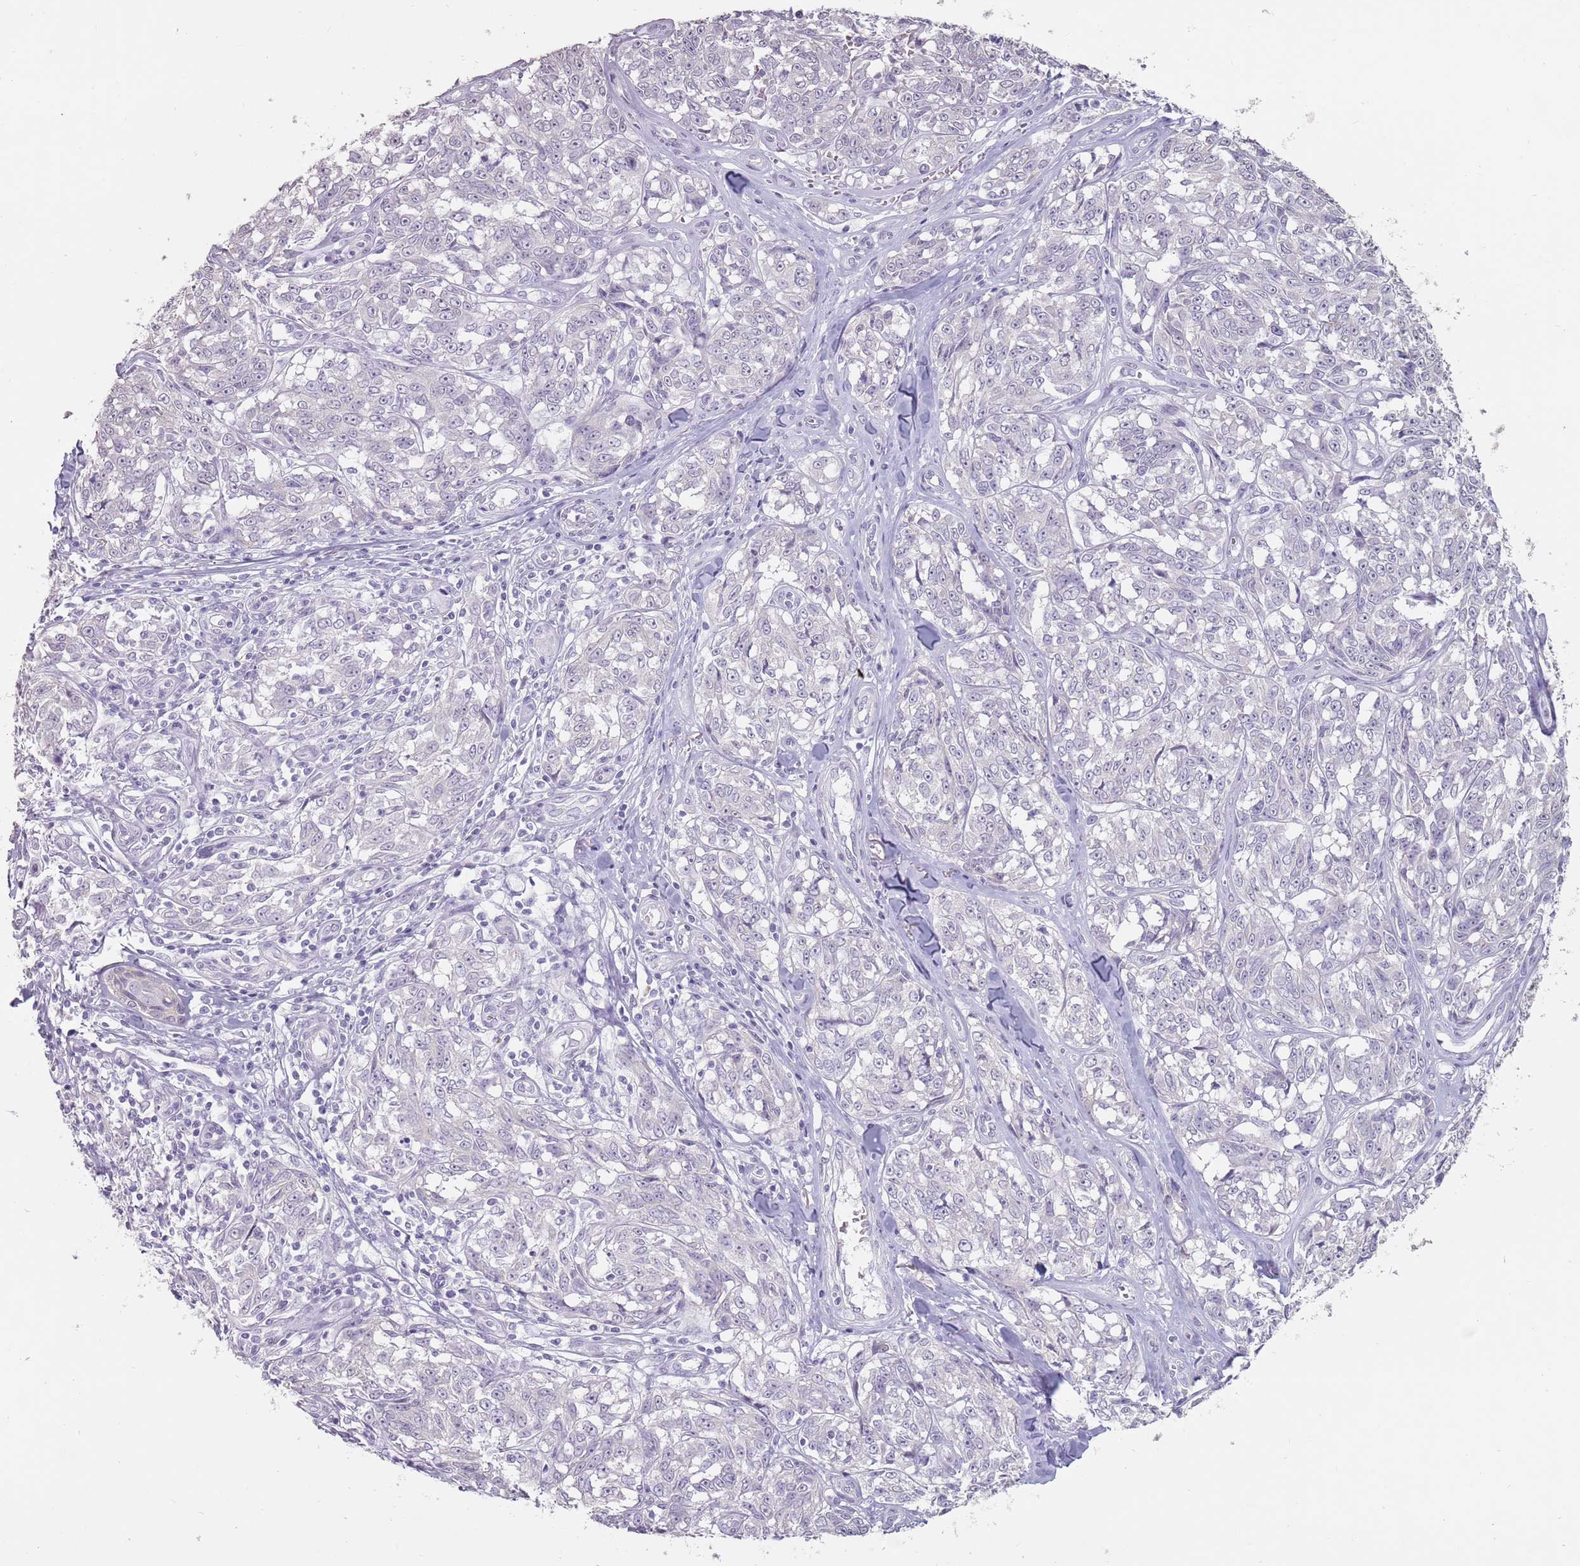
{"staining": {"intensity": "negative", "quantity": "none", "location": "none"}, "tissue": "melanoma", "cell_type": "Tumor cells", "image_type": "cancer", "snomed": [{"axis": "morphology", "description": "Normal tissue, NOS"}, {"axis": "morphology", "description": "Malignant melanoma, NOS"}, {"axis": "topography", "description": "Skin"}], "caption": "Photomicrograph shows no protein positivity in tumor cells of malignant melanoma tissue.", "gene": "STYK1", "patient": {"sex": "female", "age": 64}}